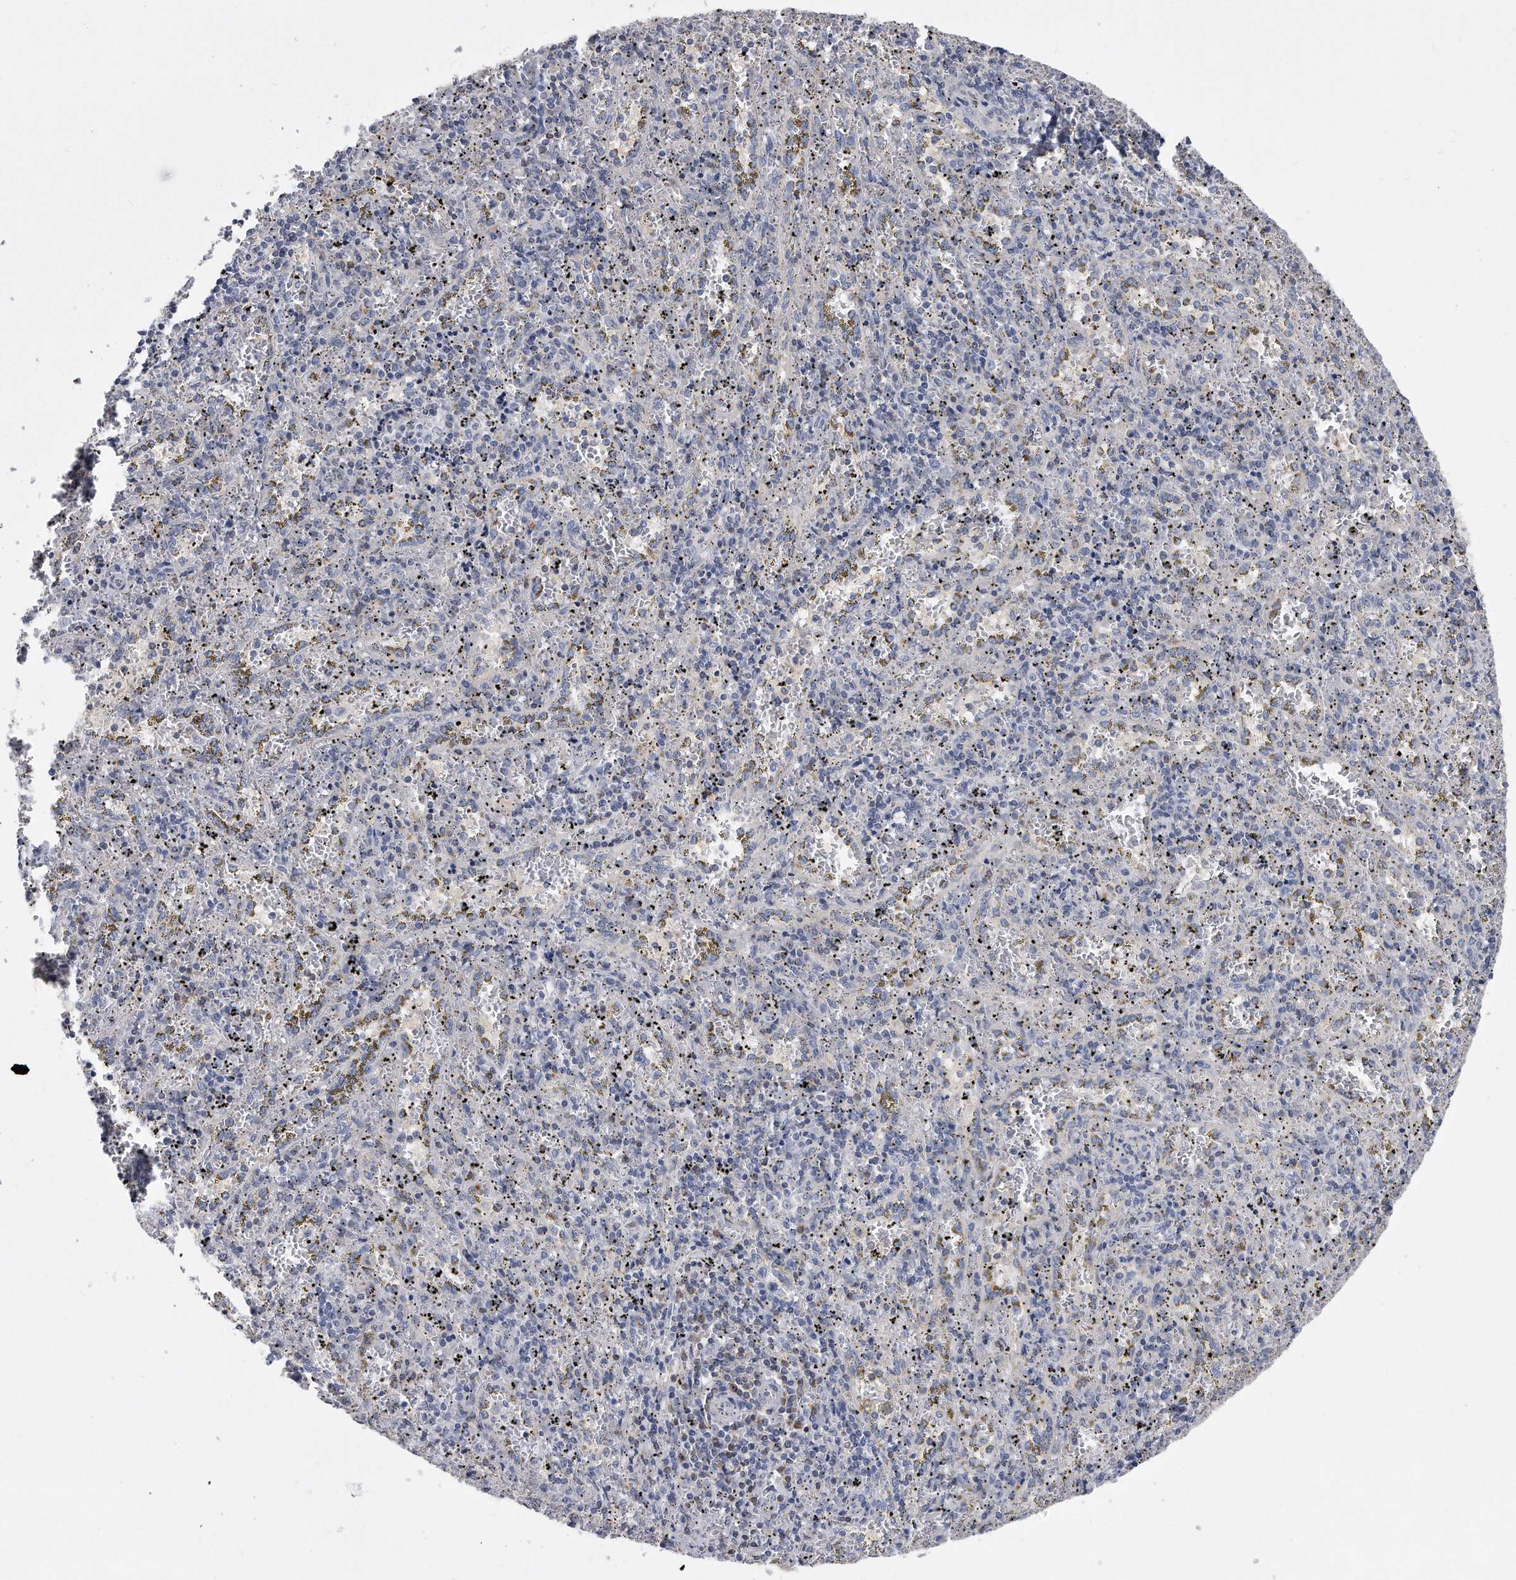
{"staining": {"intensity": "negative", "quantity": "none", "location": "none"}, "tissue": "spleen", "cell_type": "Cells in red pulp", "image_type": "normal", "snomed": [{"axis": "morphology", "description": "Normal tissue, NOS"}, {"axis": "topography", "description": "Spleen"}], "caption": "Cells in red pulp show no significant protein expression in normal spleen. (DAB immunohistochemistry (IHC) with hematoxylin counter stain).", "gene": "PYGB", "patient": {"sex": "male", "age": 11}}